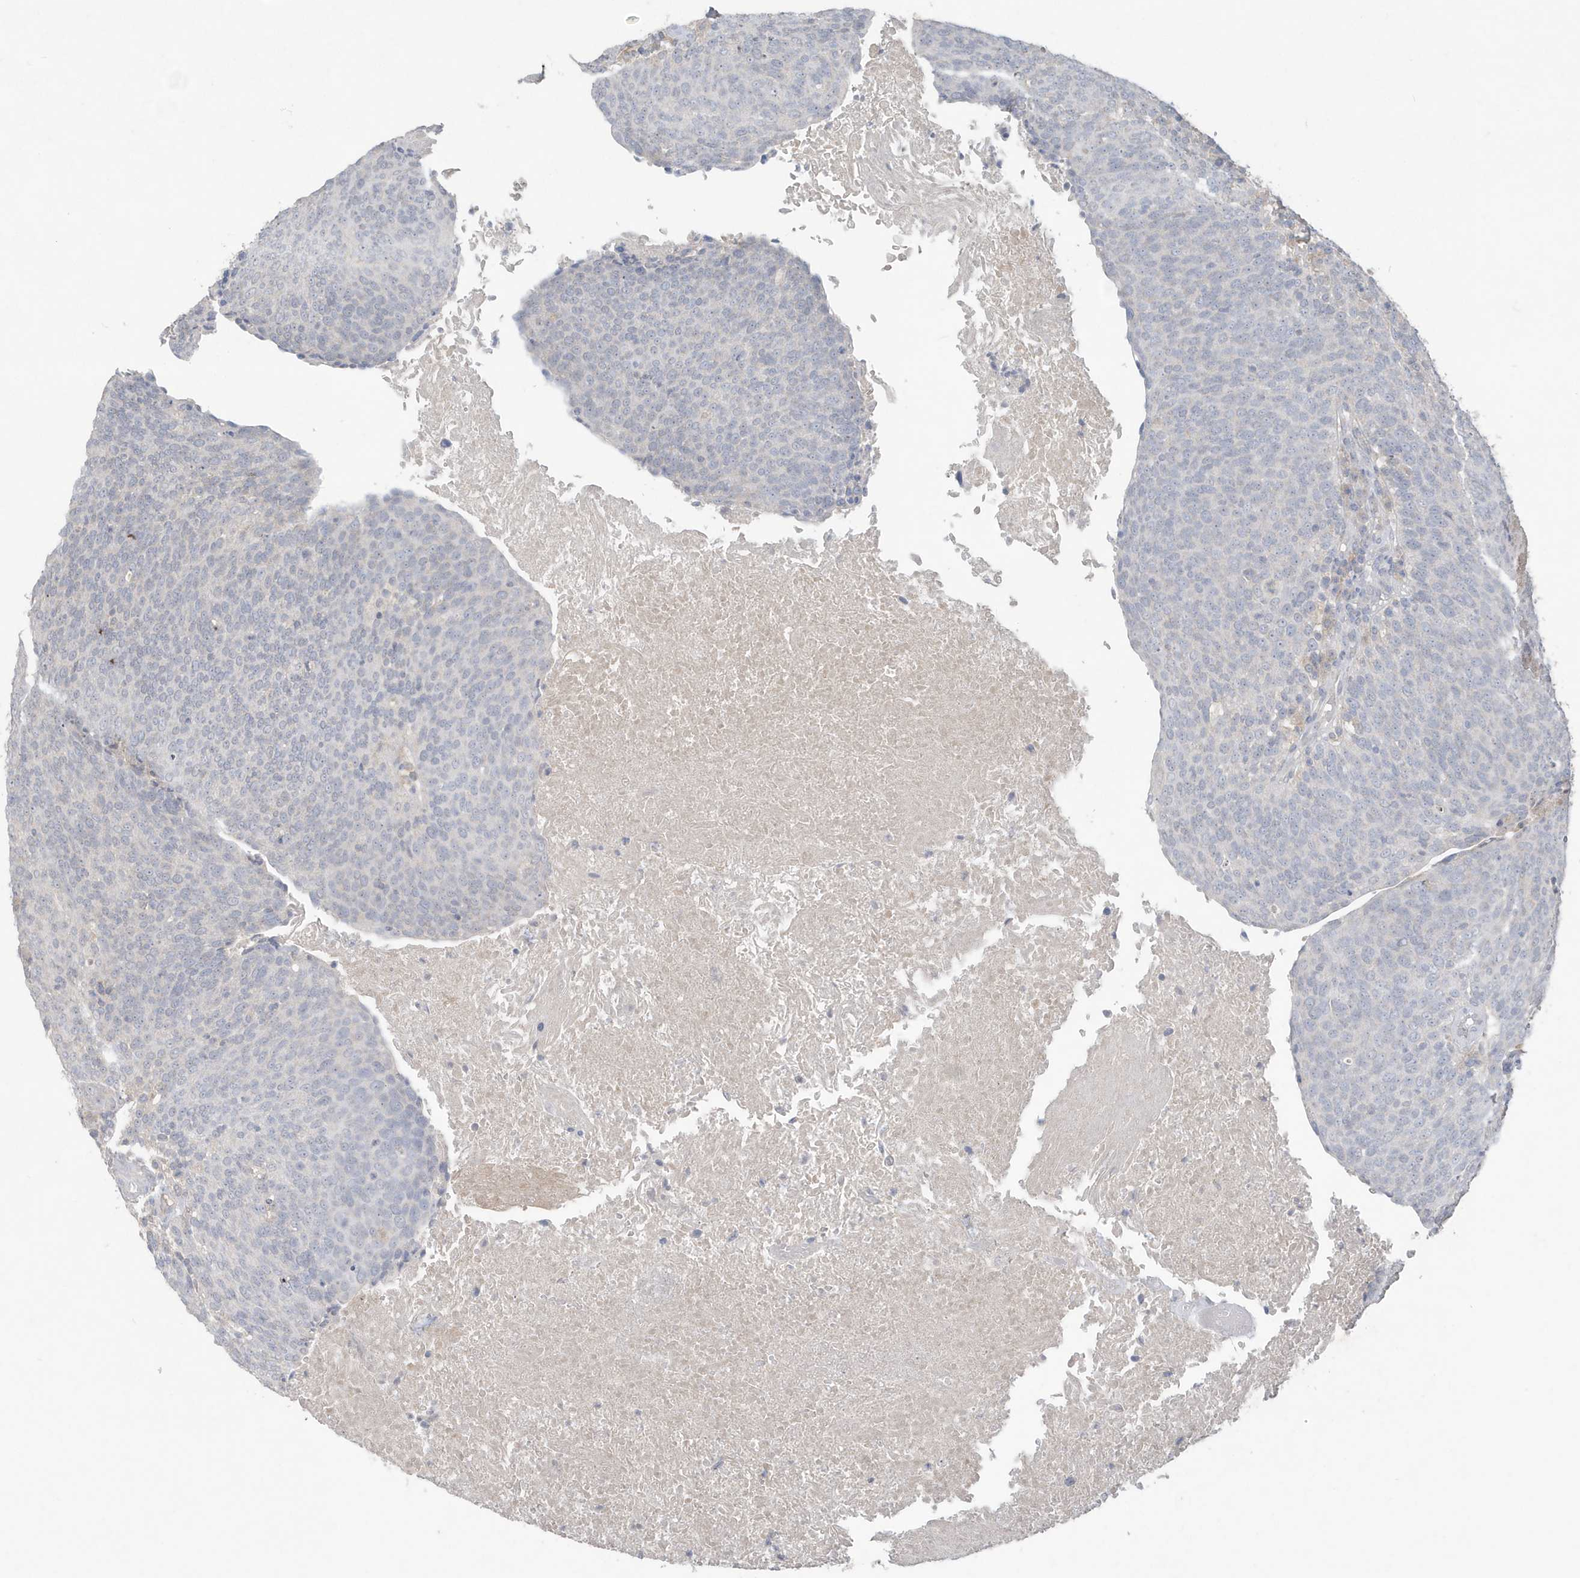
{"staining": {"intensity": "negative", "quantity": "none", "location": "none"}, "tissue": "head and neck cancer", "cell_type": "Tumor cells", "image_type": "cancer", "snomed": [{"axis": "morphology", "description": "Squamous cell carcinoma, NOS"}, {"axis": "morphology", "description": "Squamous cell carcinoma, metastatic, NOS"}, {"axis": "topography", "description": "Lymph node"}, {"axis": "topography", "description": "Head-Neck"}], "caption": "A high-resolution histopathology image shows immunohistochemistry staining of head and neck cancer (metastatic squamous cell carcinoma), which reveals no significant staining in tumor cells.", "gene": "C1RL", "patient": {"sex": "male", "age": 62}}